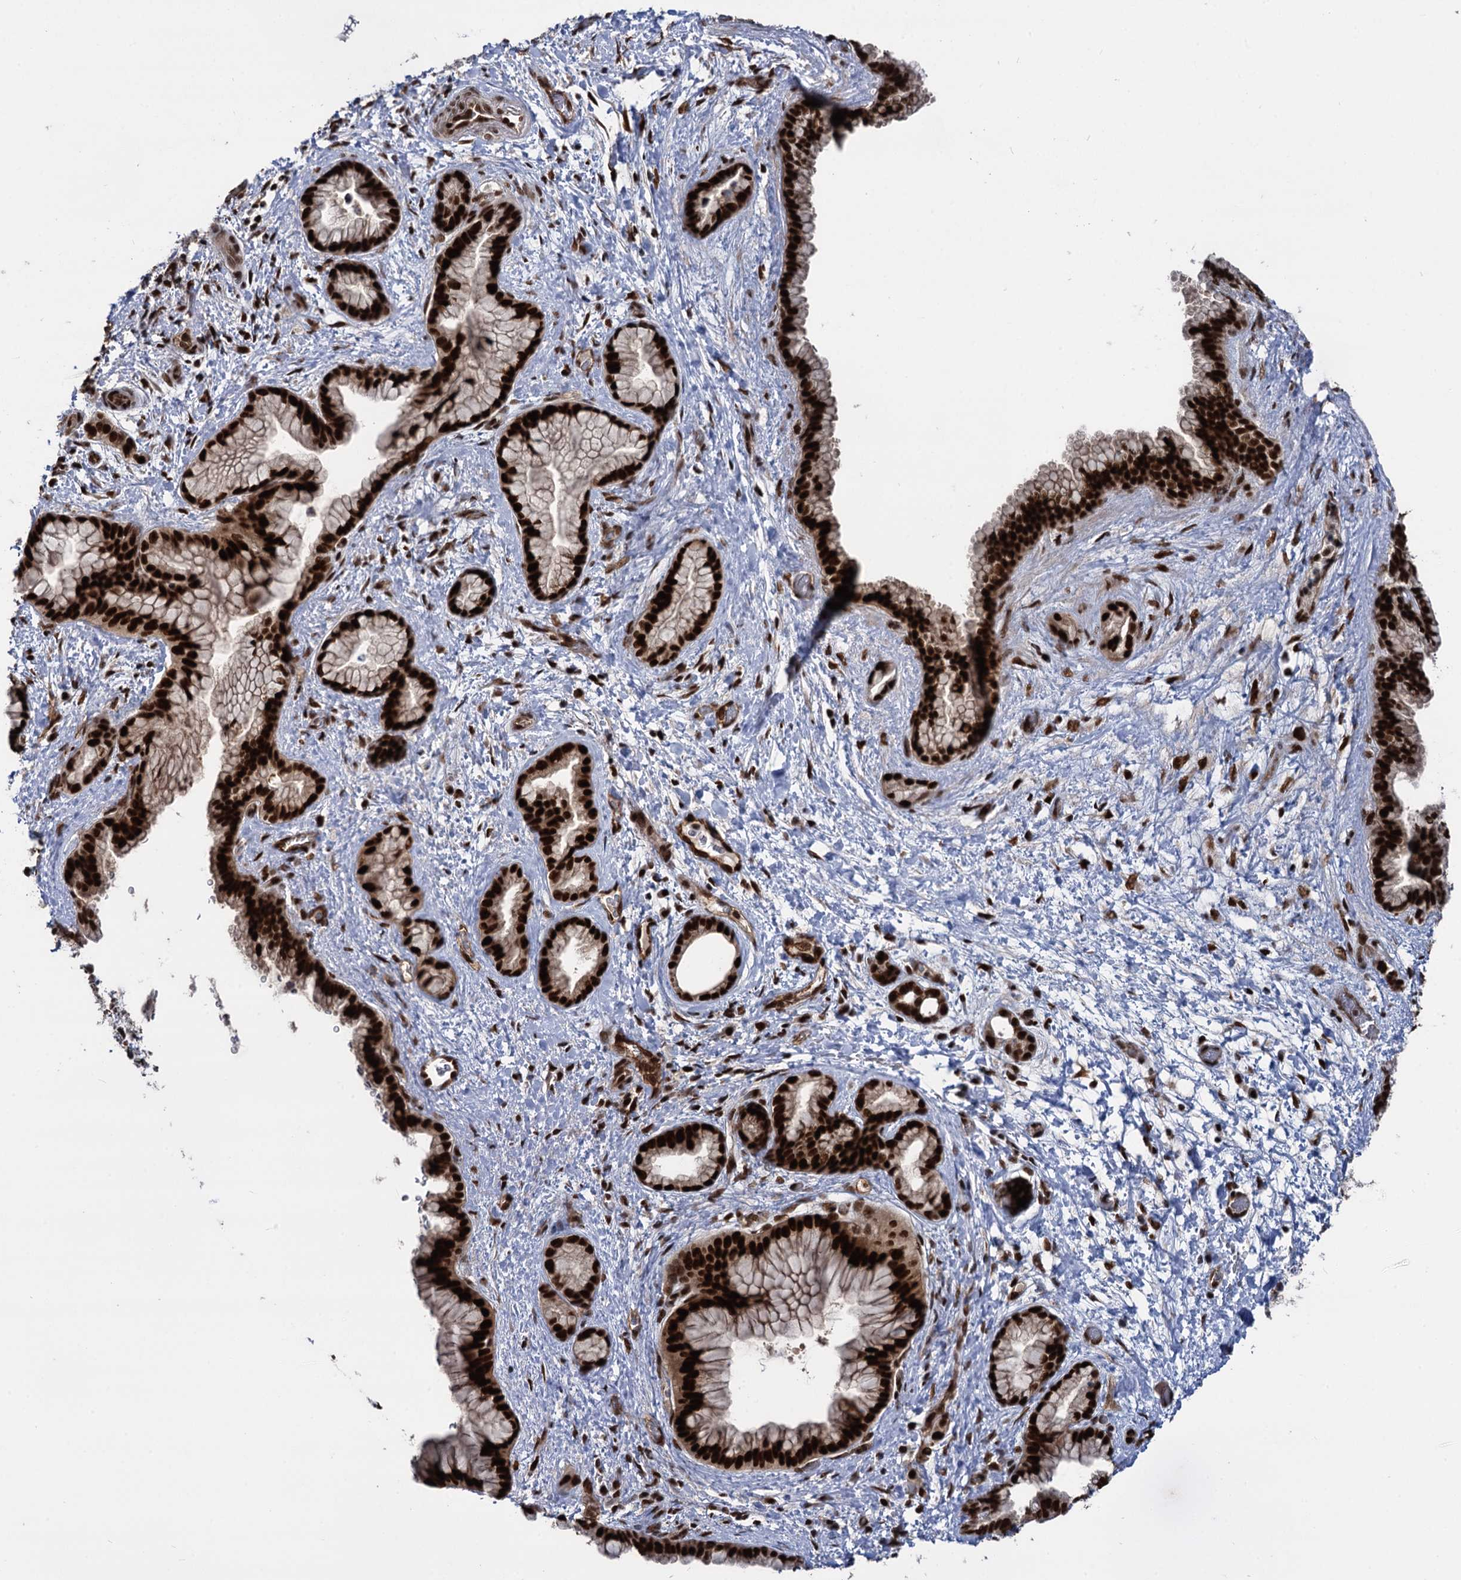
{"staining": {"intensity": "strong", "quantity": ">75%", "location": "nuclear"}, "tissue": "pancreatic cancer", "cell_type": "Tumor cells", "image_type": "cancer", "snomed": [{"axis": "morphology", "description": "Adenocarcinoma, NOS"}, {"axis": "topography", "description": "Pancreas"}], "caption": "Immunohistochemistry (IHC) histopathology image of neoplastic tissue: pancreatic cancer stained using immunohistochemistry shows high levels of strong protein expression localized specifically in the nuclear of tumor cells, appearing as a nuclear brown color.", "gene": "GALNT11", "patient": {"sex": "female", "age": 78}}